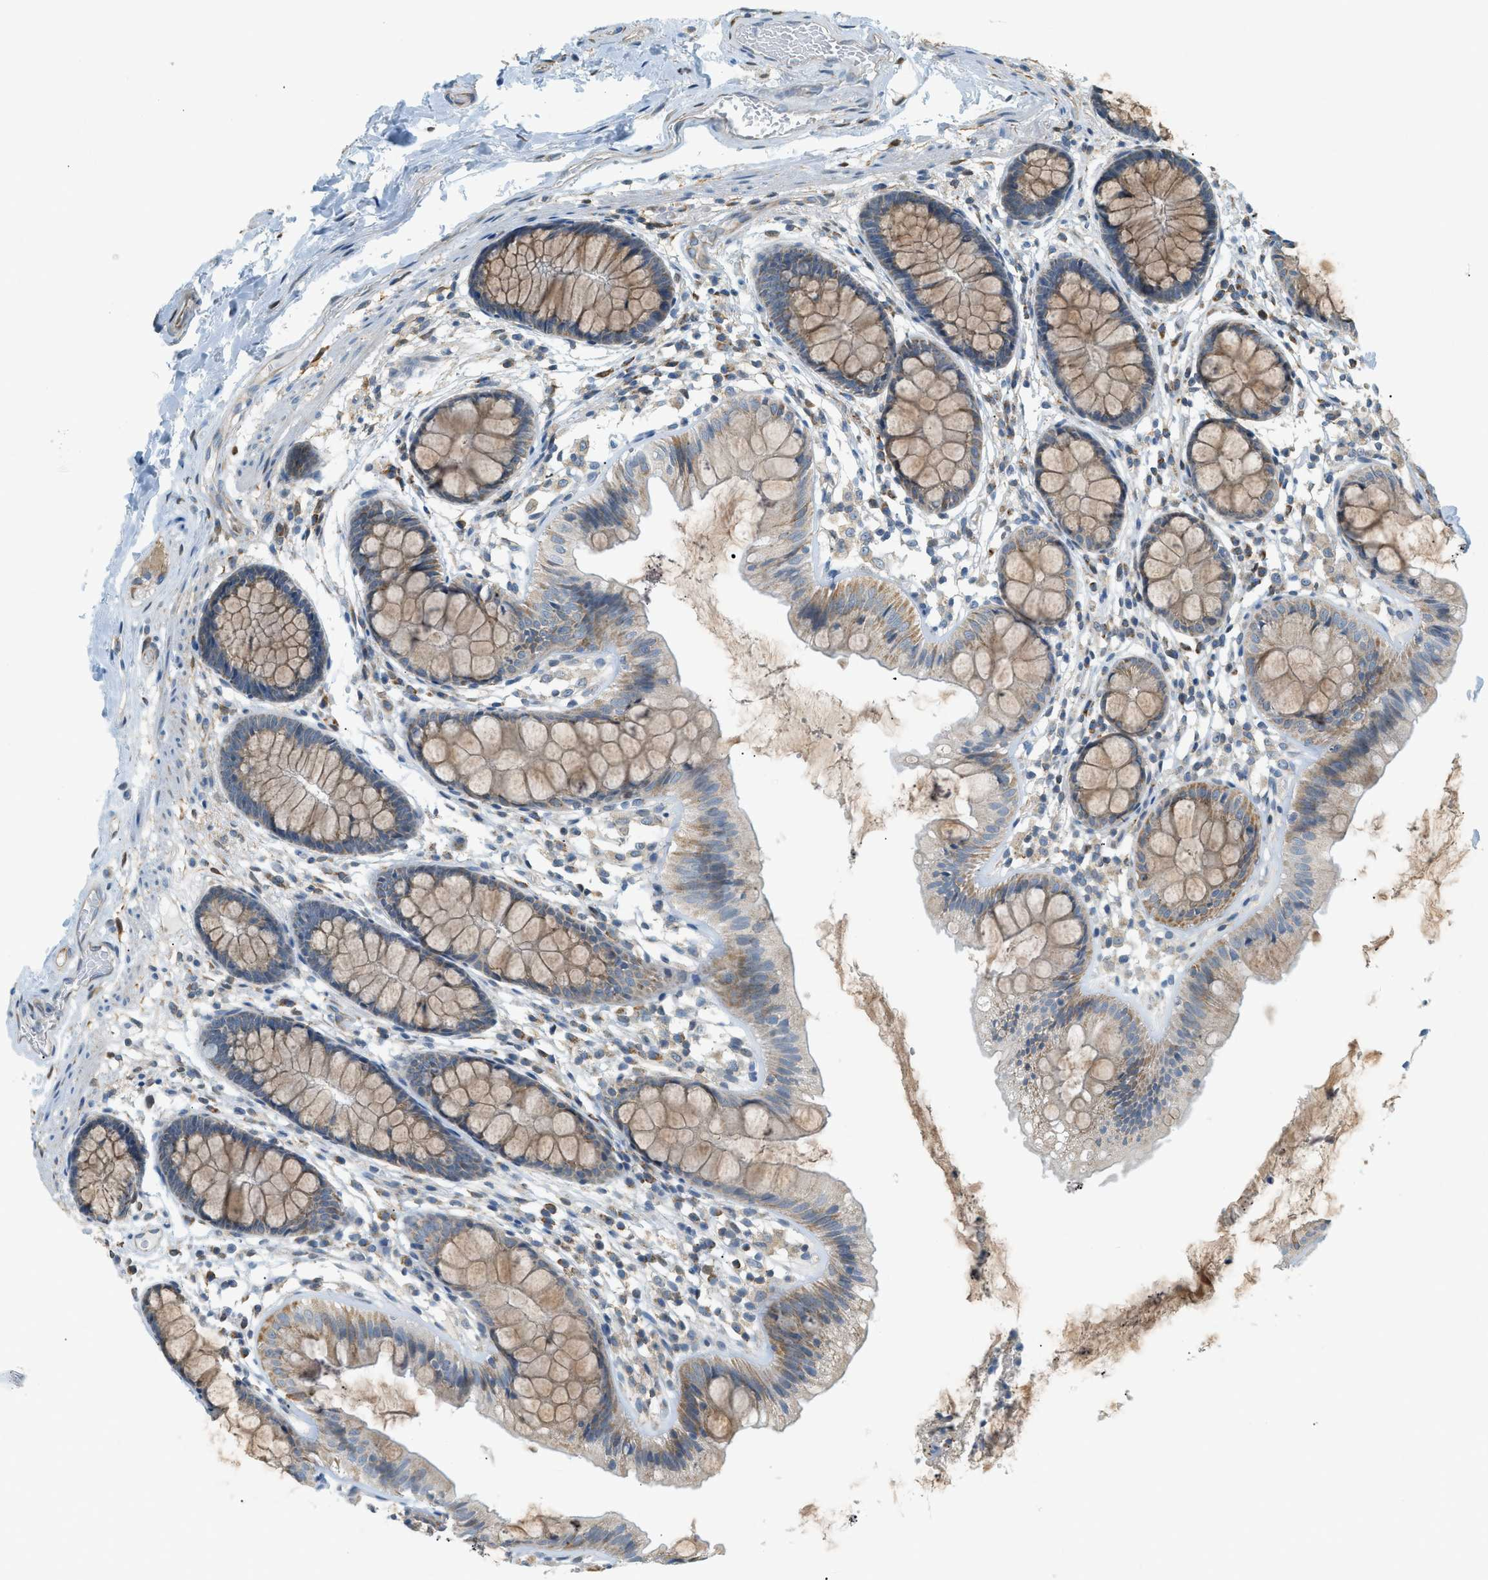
{"staining": {"intensity": "moderate", "quantity": "25%-75%", "location": "cytoplasmic/membranous"}, "tissue": "colon", "cell_type": "Endothelial cells", "image_type": "normal", "snomed": [{"axis": "morphology", "description": "Normal tissue, NOS"}, {"axis": "topography", "description": "Colon"}], "caption": "DAB (3,3'-diaminobenzidine) immunohistochemical staining of unremarkable human colon shows moderate cytoplasmic/membranous protein staining in approximately 25%-75% of endothelial cells.", "gene": "PIGG", "patient": {"sex": "female", "age": 56}}